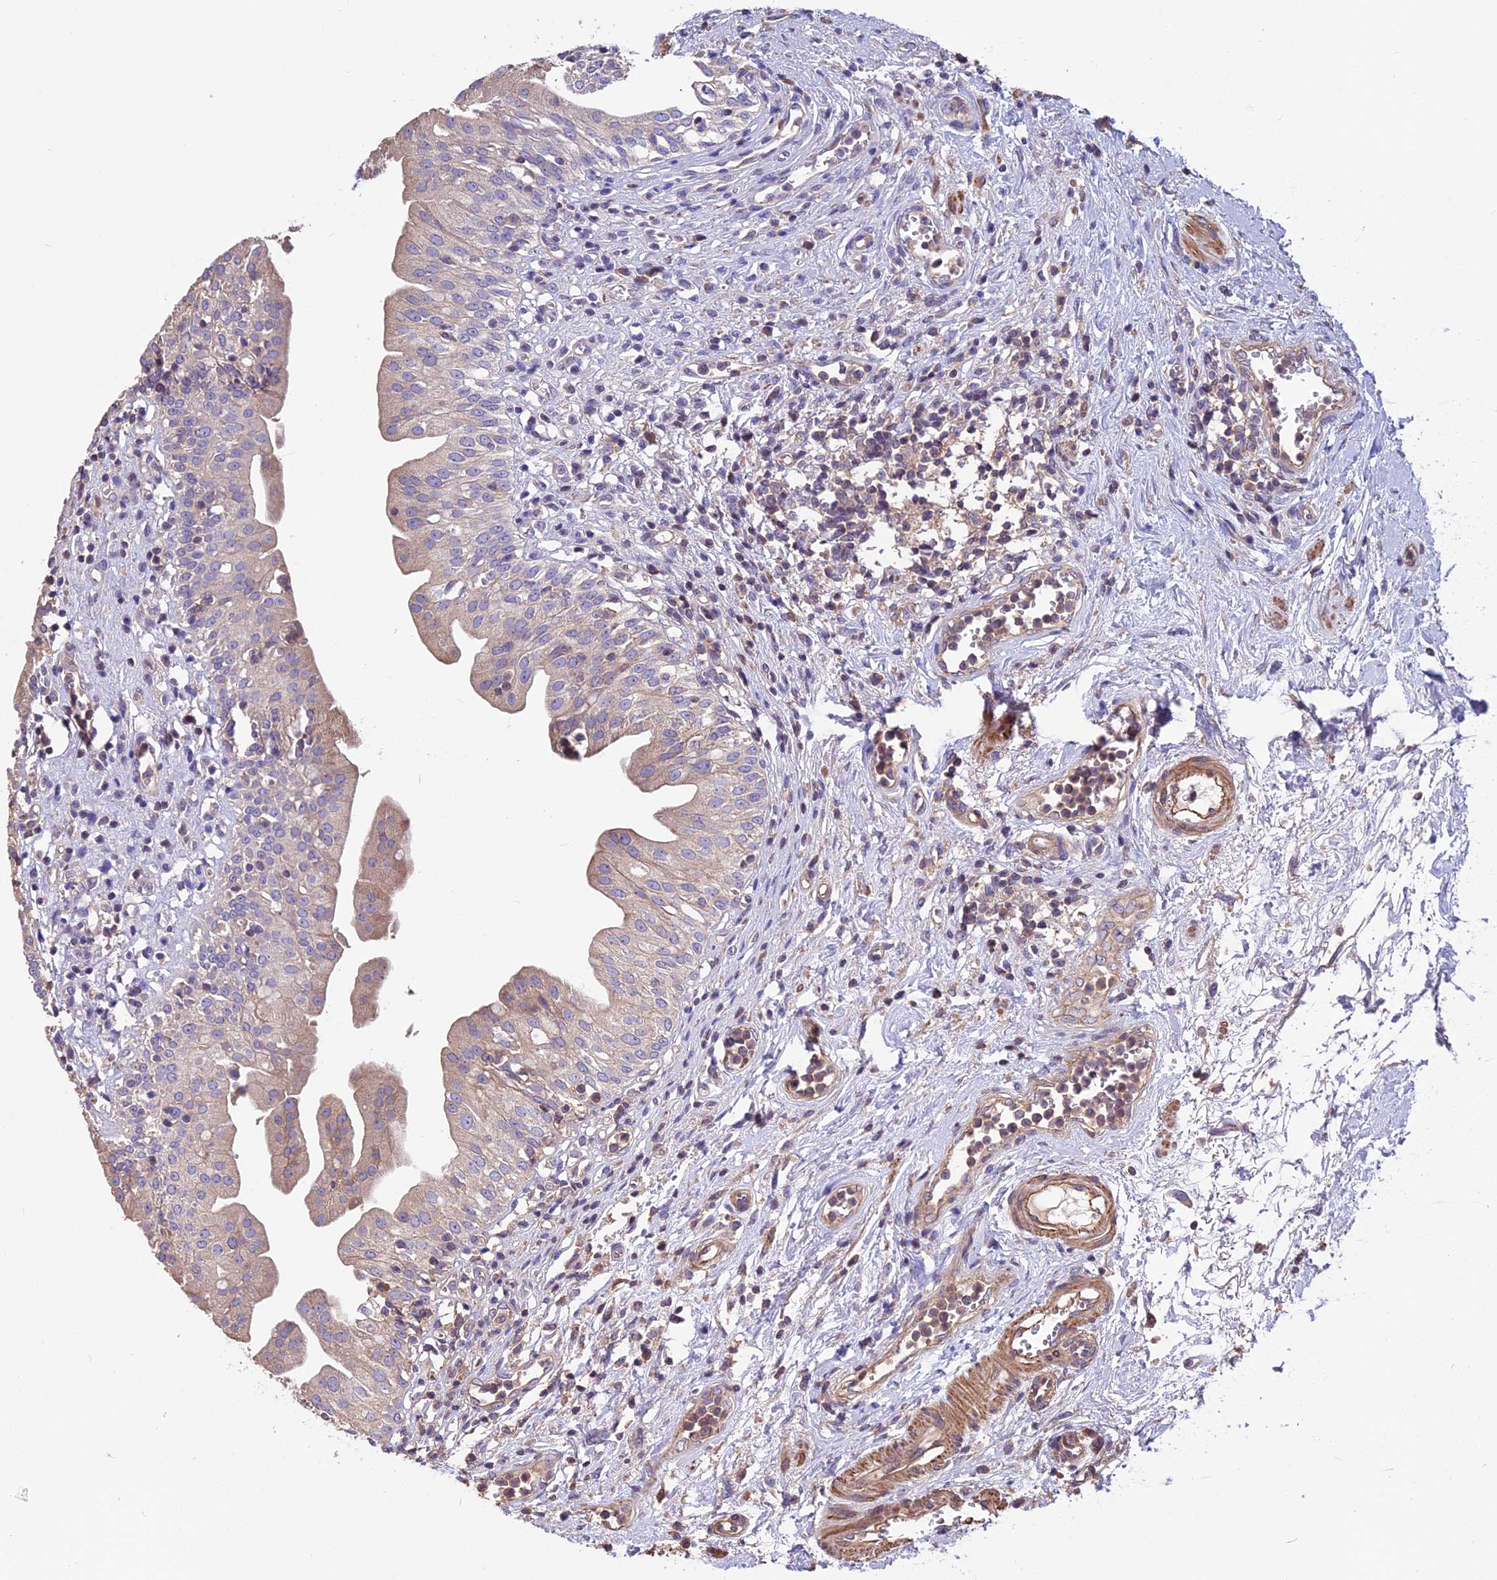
{"staining": {"intensity": "moderate", "quantity": "25%-75%", "location": "cytoplasmic/membranous"}, "tissue": "urinary bladder", "cell_type": "Urothelial cells", "image_type": "normal", "snomed": [{"axis": "morphology", "description": "Normal tissue, NOS"}, {"axis": "morphology", "description": "Inflammation, NOS"}, {"axis": "topography", "description": "Urinary bladder"}], "caption": "Brown immunohistochemical staining in normal human urinary bladder shows moderate cytoplasmic/membranous staining in about 25%-75% of urothelial cells. The staining is performed using DAB (3,3'-diaminobenzidine) brown chromogen to label protein expression. The nuclei are counter-stained blue using hematoxylin.", "gene": "ANO3", "patient": {"sex": "male", "age": 63}}